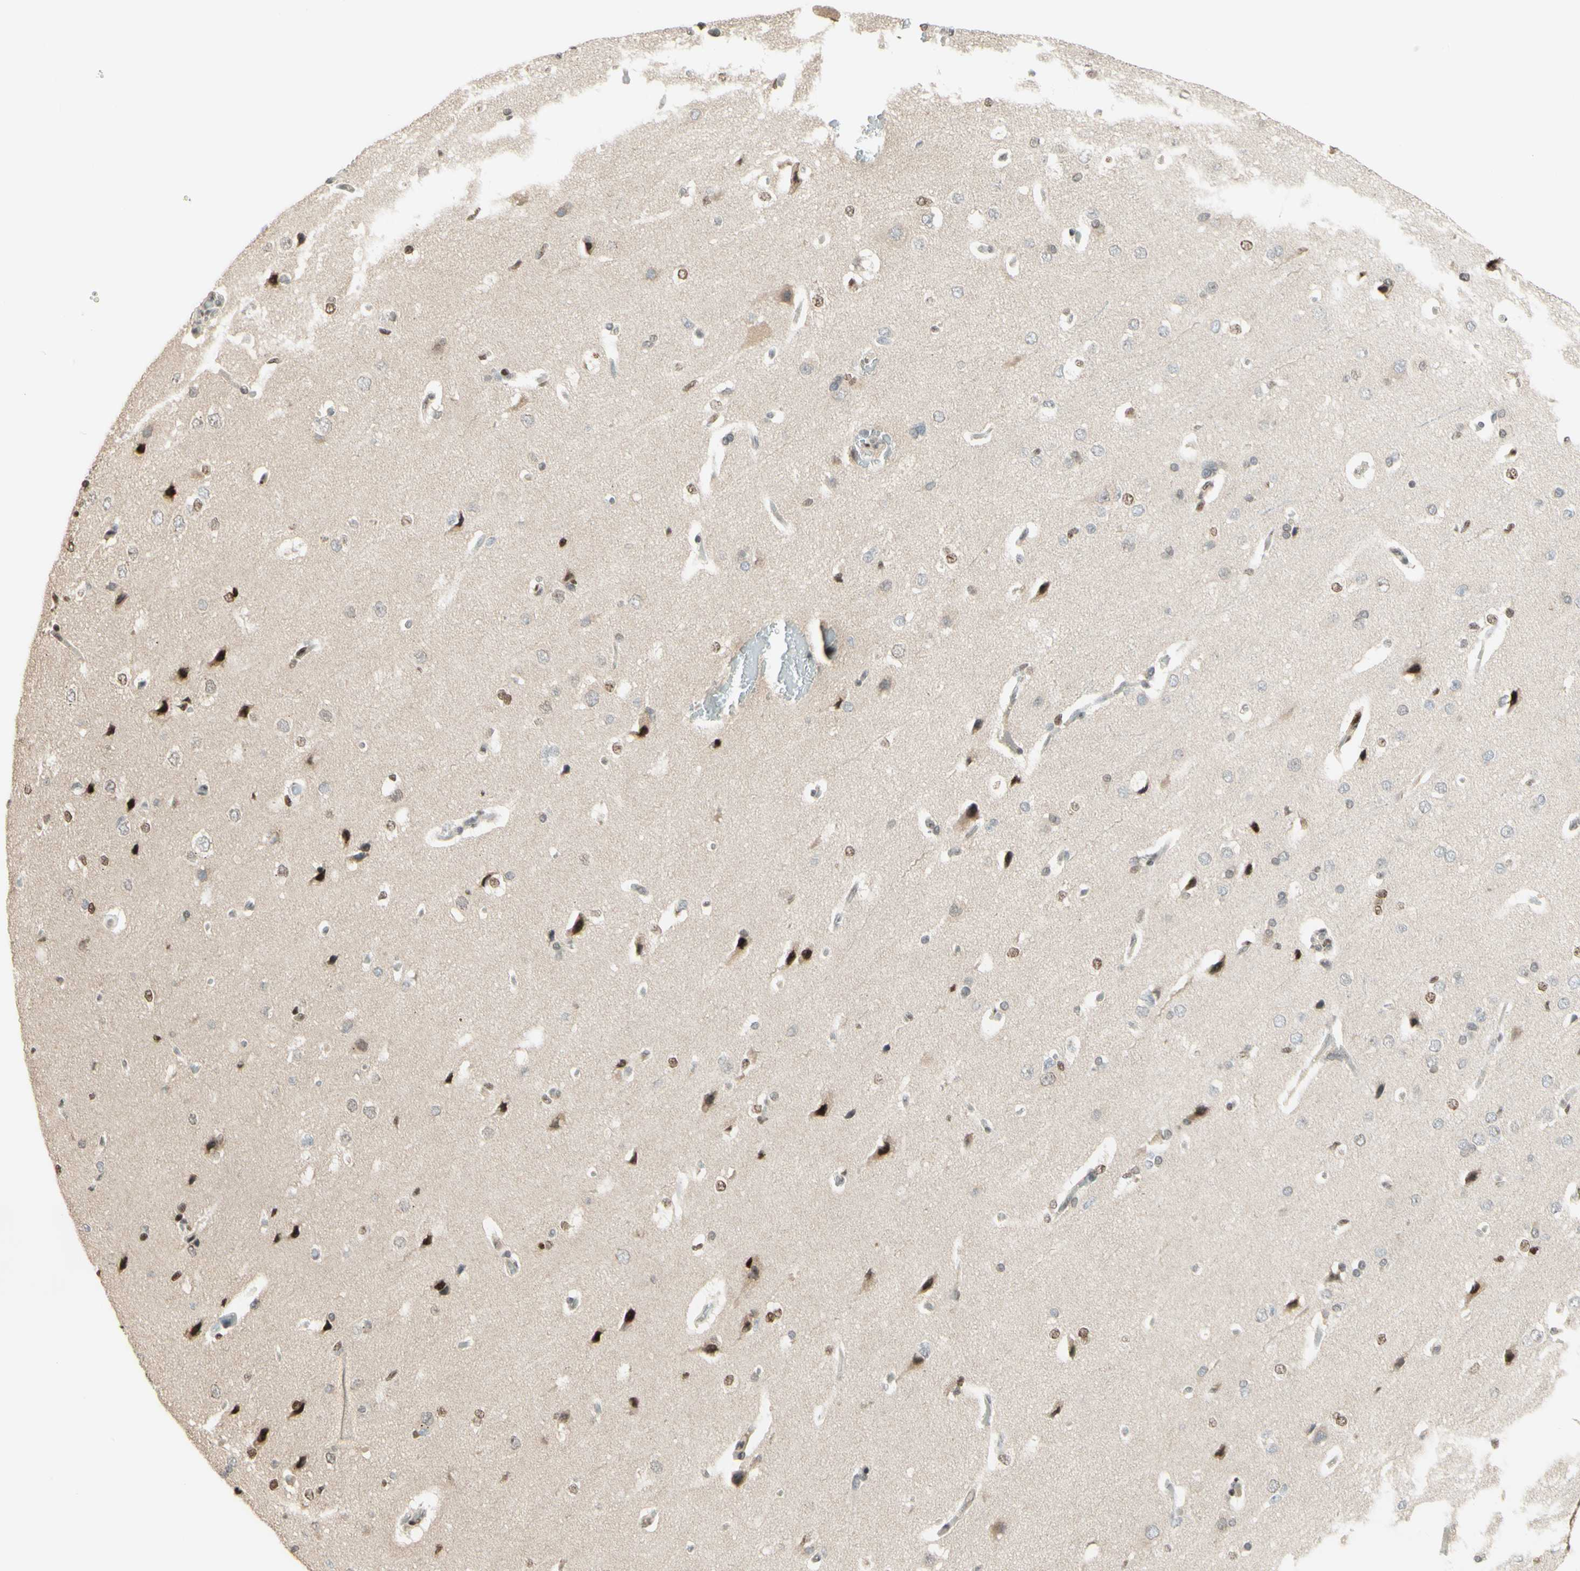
{"staining": {"intensity": "weak", "quantity": "25%-75%", "location": "nuclear"}, "tissue": "cerebral cortex", "cell_type": "Endothelial cells", "image_type": "normal", "snomed": [{"axis": "morphology", "description": "Normal tissue, NOS"}, {"axis": "topography", "description": "Cerebral cortex"}], "caption": "High-magnification brightfield microscopy of benign cerebral cortex stained with DAB (3,3'-diaminobenzidine) (brown) and counterstained with hematoxylin (blue). endothelial cells exhibit weak nuclear staining is present in approximately25%-75% of cells. (IHC, brightfield microscopy, high magnification).", "gene": "CDKL5", "patient": {"sex": "male", "age": 62}}